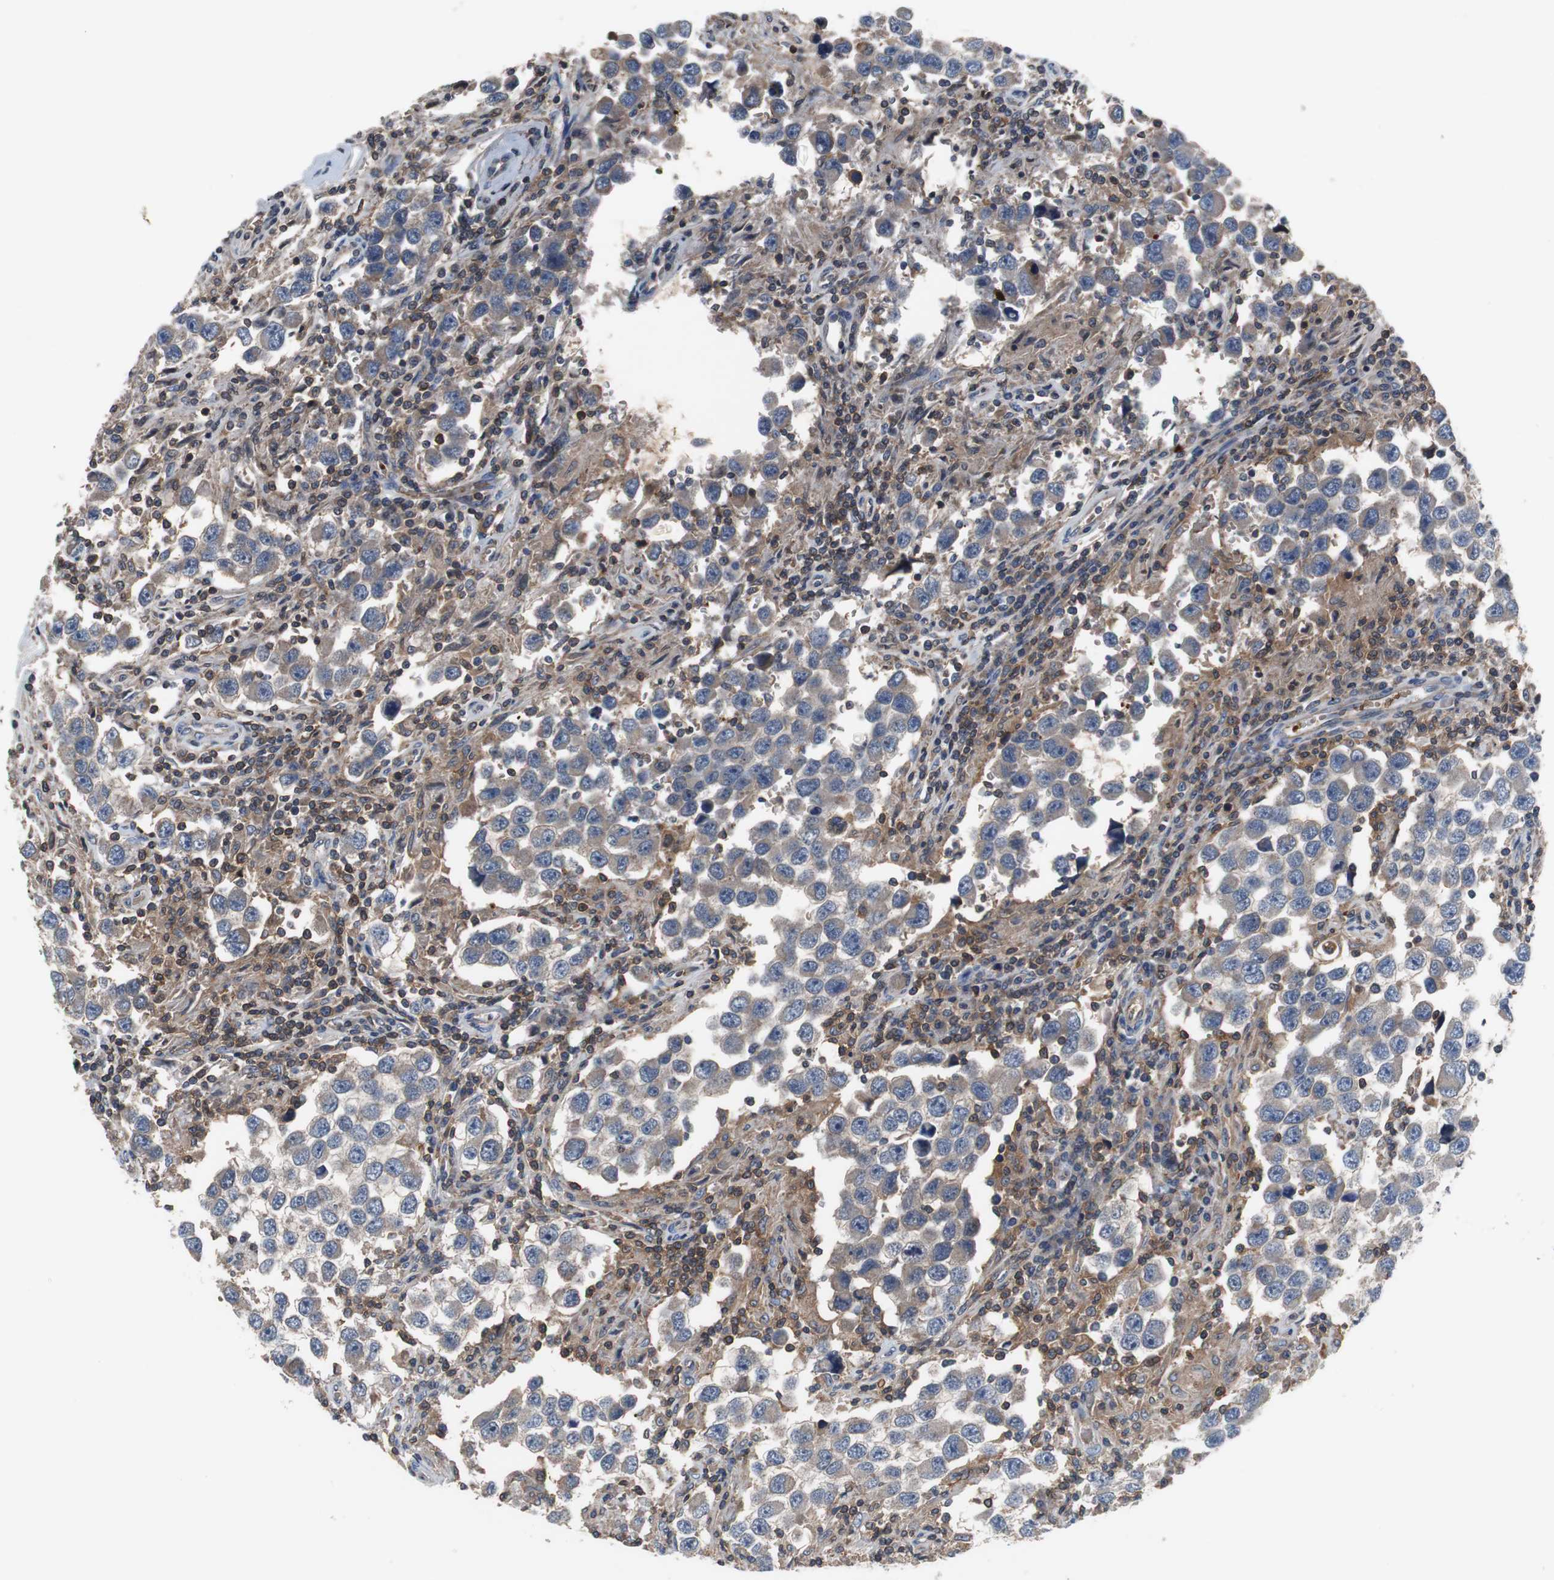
{"staining": {"intensity": "weak", "quantity": ">75%", "location": "cytoplasmic/membranous"}, "tissue": "testis cancer", "cell_type": "Tumor cells", "image_type": "cancer", "snomed": [{"axis": "morphology", "description": "Carcinoma, Embryonal, NOS"}, {"axis": "topography", "description": "Testis"}], "caption": "Immunohistochemistry (DAB (3,3'-diaminobenzidine)) staining of human testis cancer demonstrates weak cytoplasmic/membranous protein expression in approximately >75% of tumor cells. (Brightfield microscopy of DAB IHC at high magnification).", "gene": "CALB2", "patient": {"sex": "male", "age": 21}}